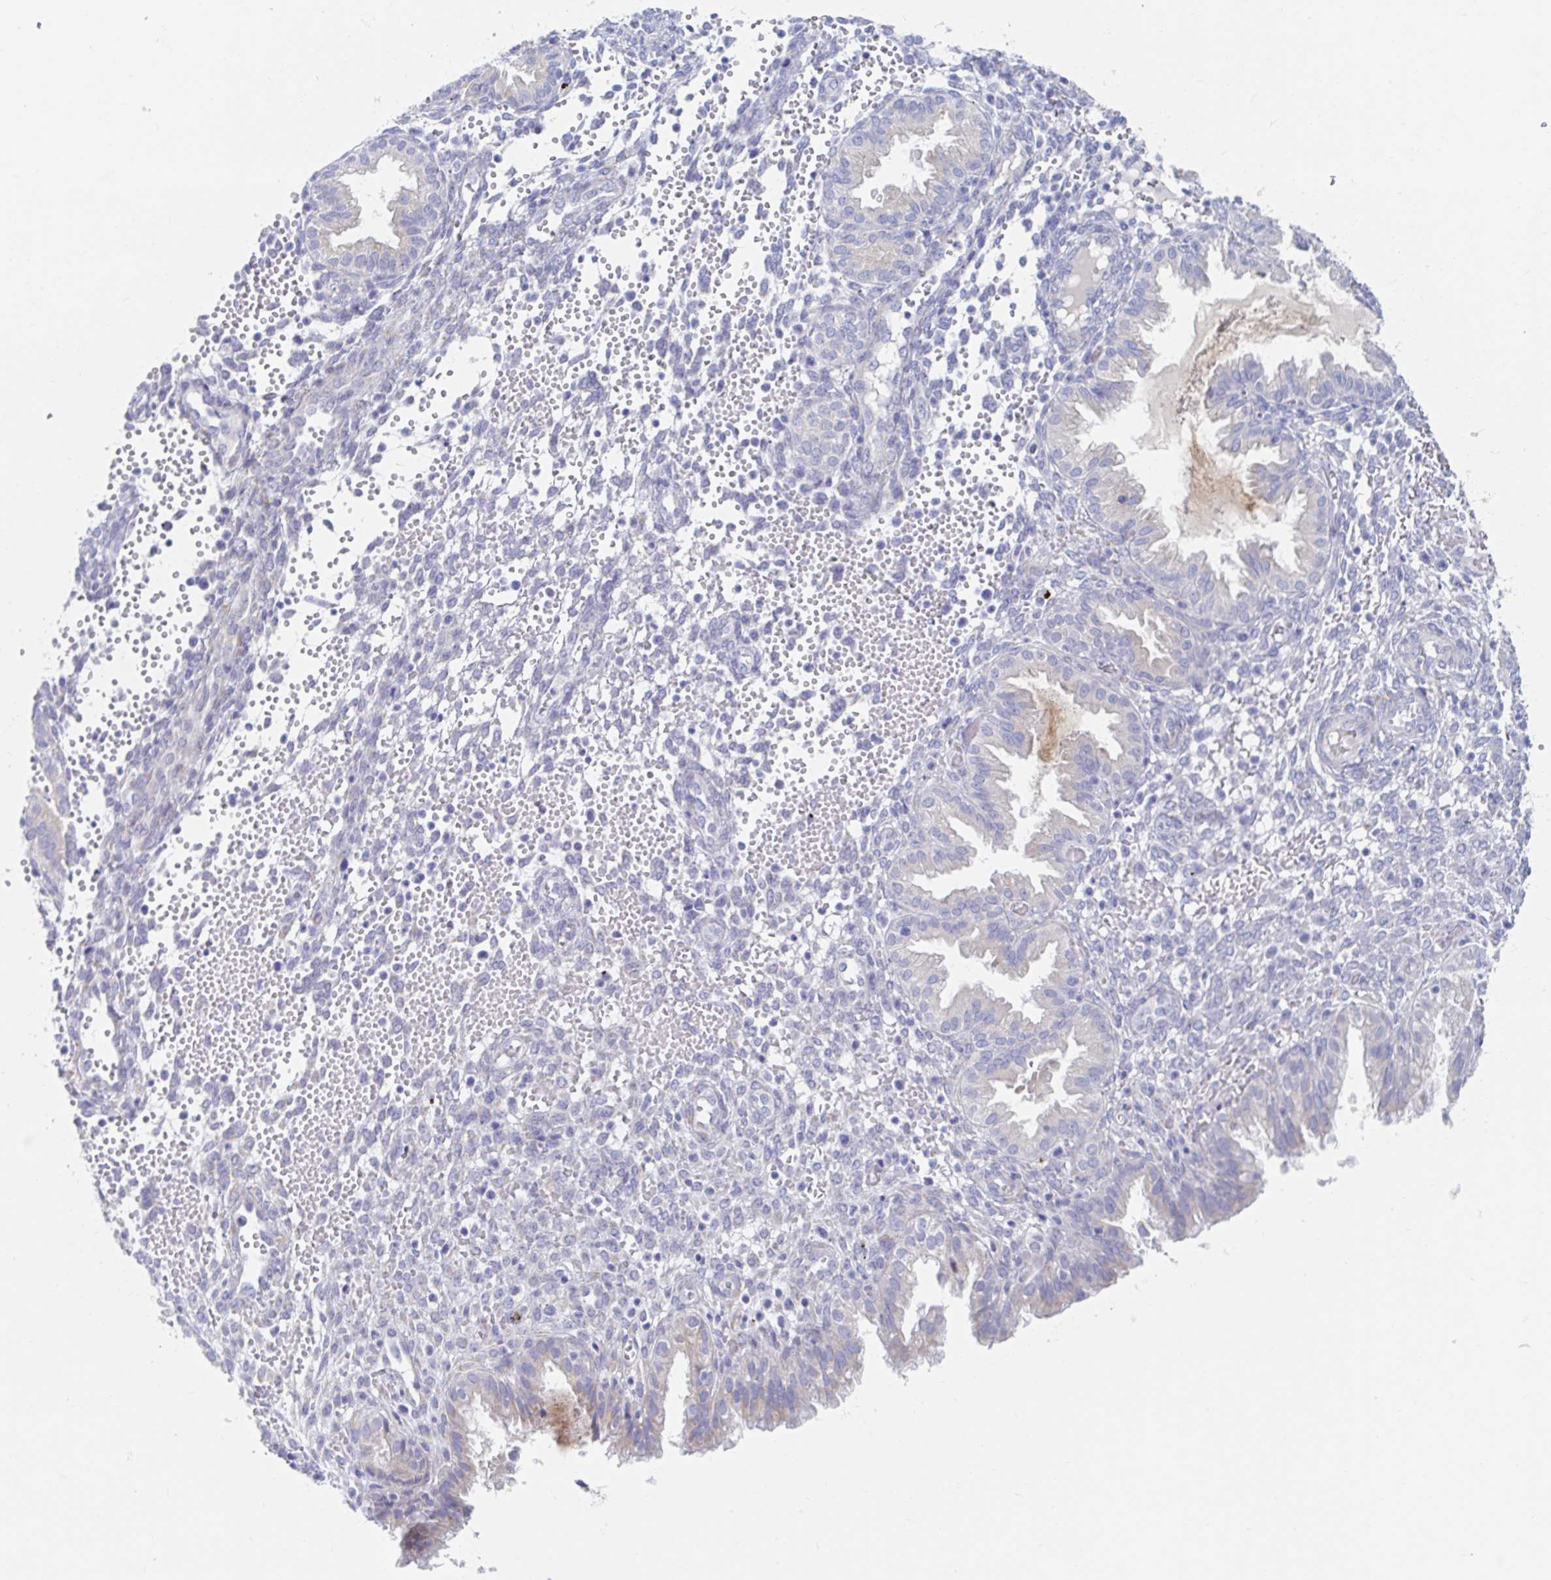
{"staining": {"intensity": "negative", "quantity": "none", "location": "none"}, "tissue": "endometrium", "cell_type": "Cells in endometrial stroma", "image_type": "normal", "snomed": [{"axis": "morphology", "description": "Normal tissue, NOS"}, {"axis": "topography", "description": "Endometrium"}], "caption": "The image displays no significant positivity in cells in endometrial stroma of endometrium.", "gene": "MYLK2", "patient": {"sex": "female", "age": 33}}